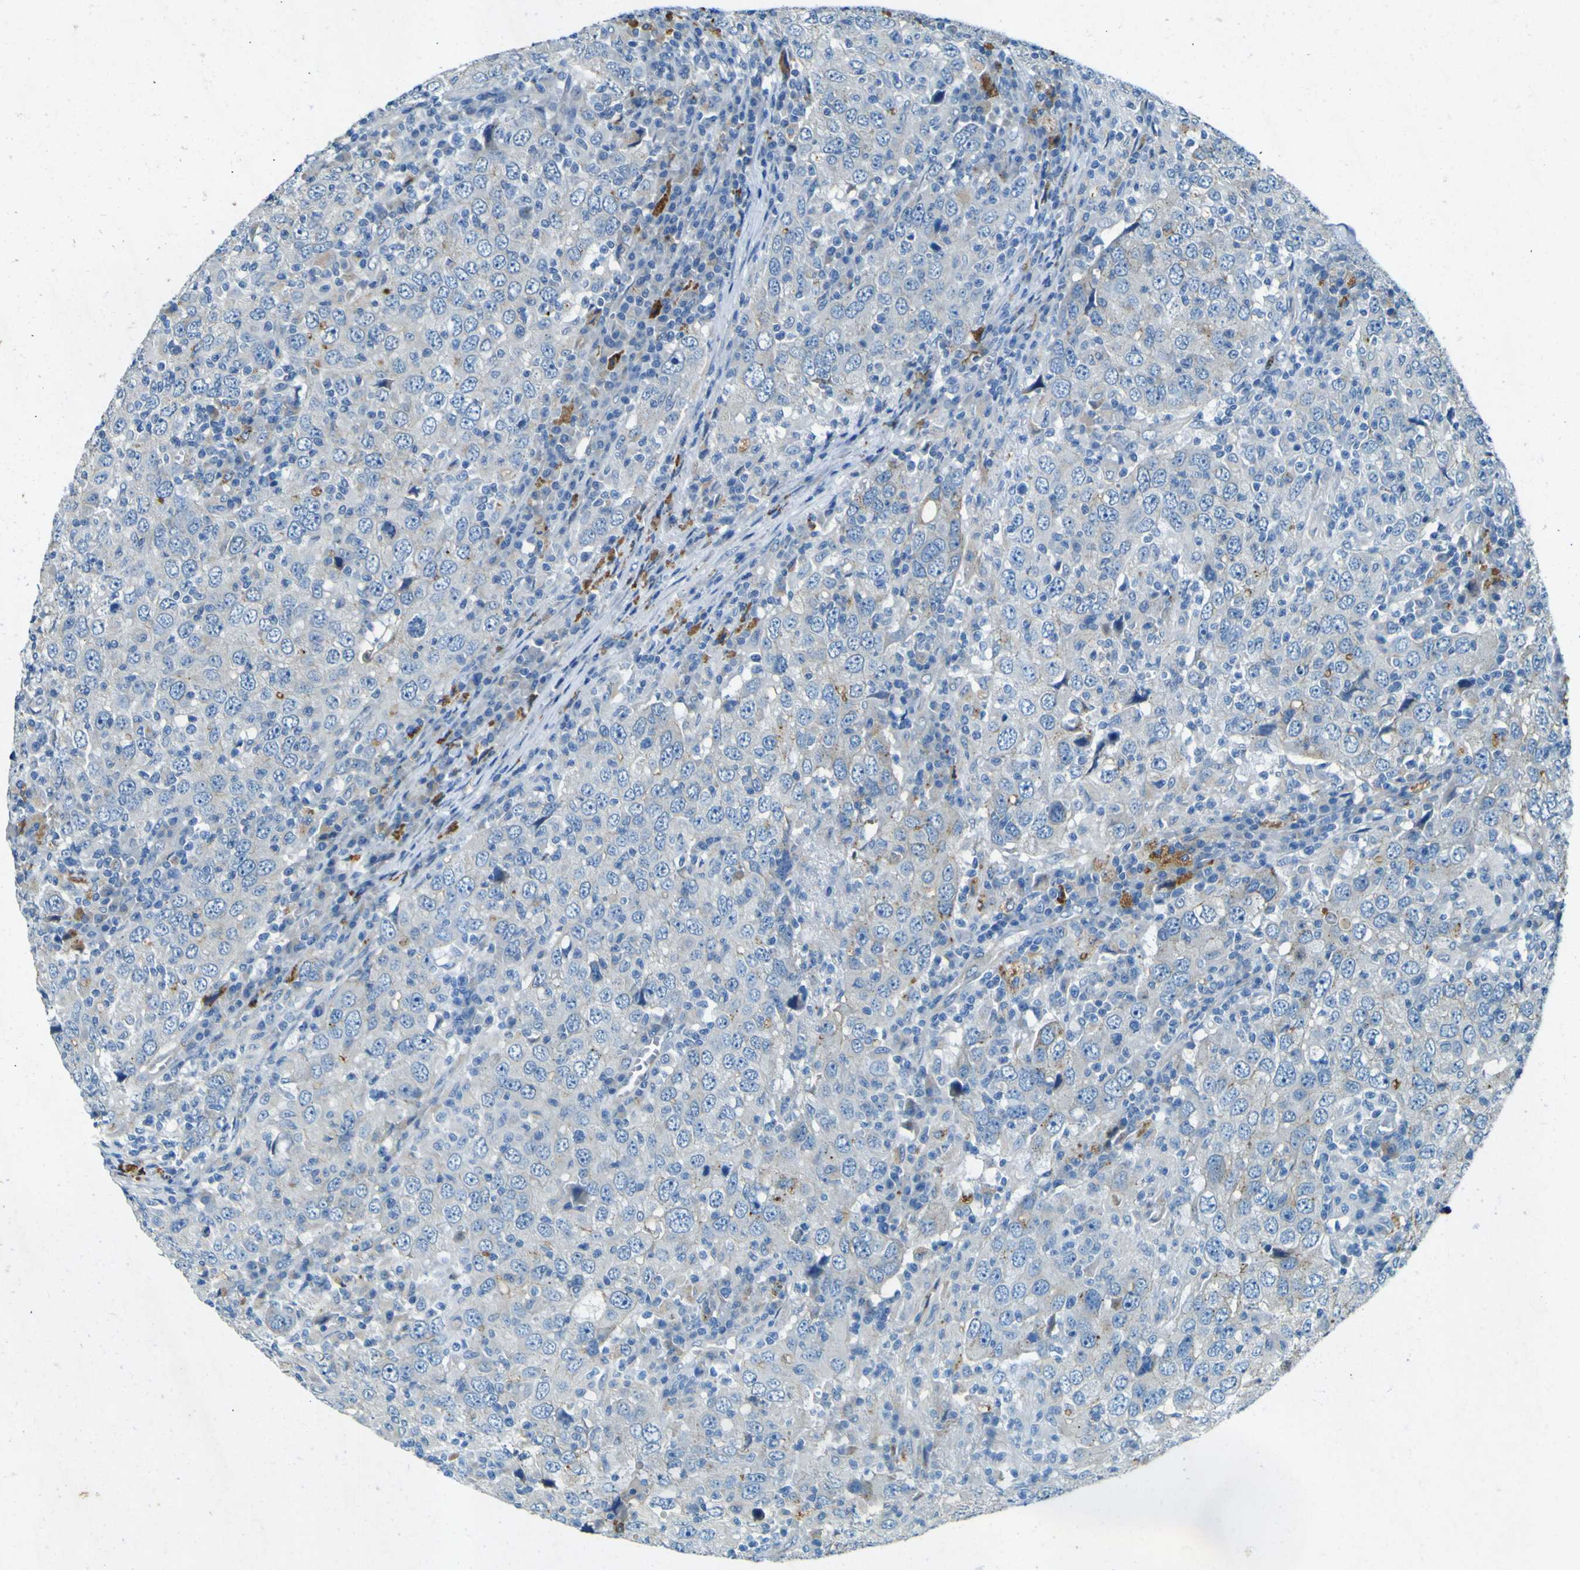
{"staining": {"intensity": "negative", "quantity": "none", "location": "none"}, "tissue": "head and neck cancer", "cell_type": "Tumor cells", "image_type": "cancer", "snomed": [{"axis": "morphology", "description": "Adenocarcinoma, NOS"}, {"axis": "topography", "description": "Salivary gland"}, {"axis": "topography", "description": "Head-Neck"}], "caption": "High magnification brightfield microscopy of head and neck adenocarcinoma stained with DAB (brown) and counterstained with hematoxylin (blue): tumor cells show no significant expression.", "gene": "PDE9A", "patient": {"sex": "female", "age": 65}}